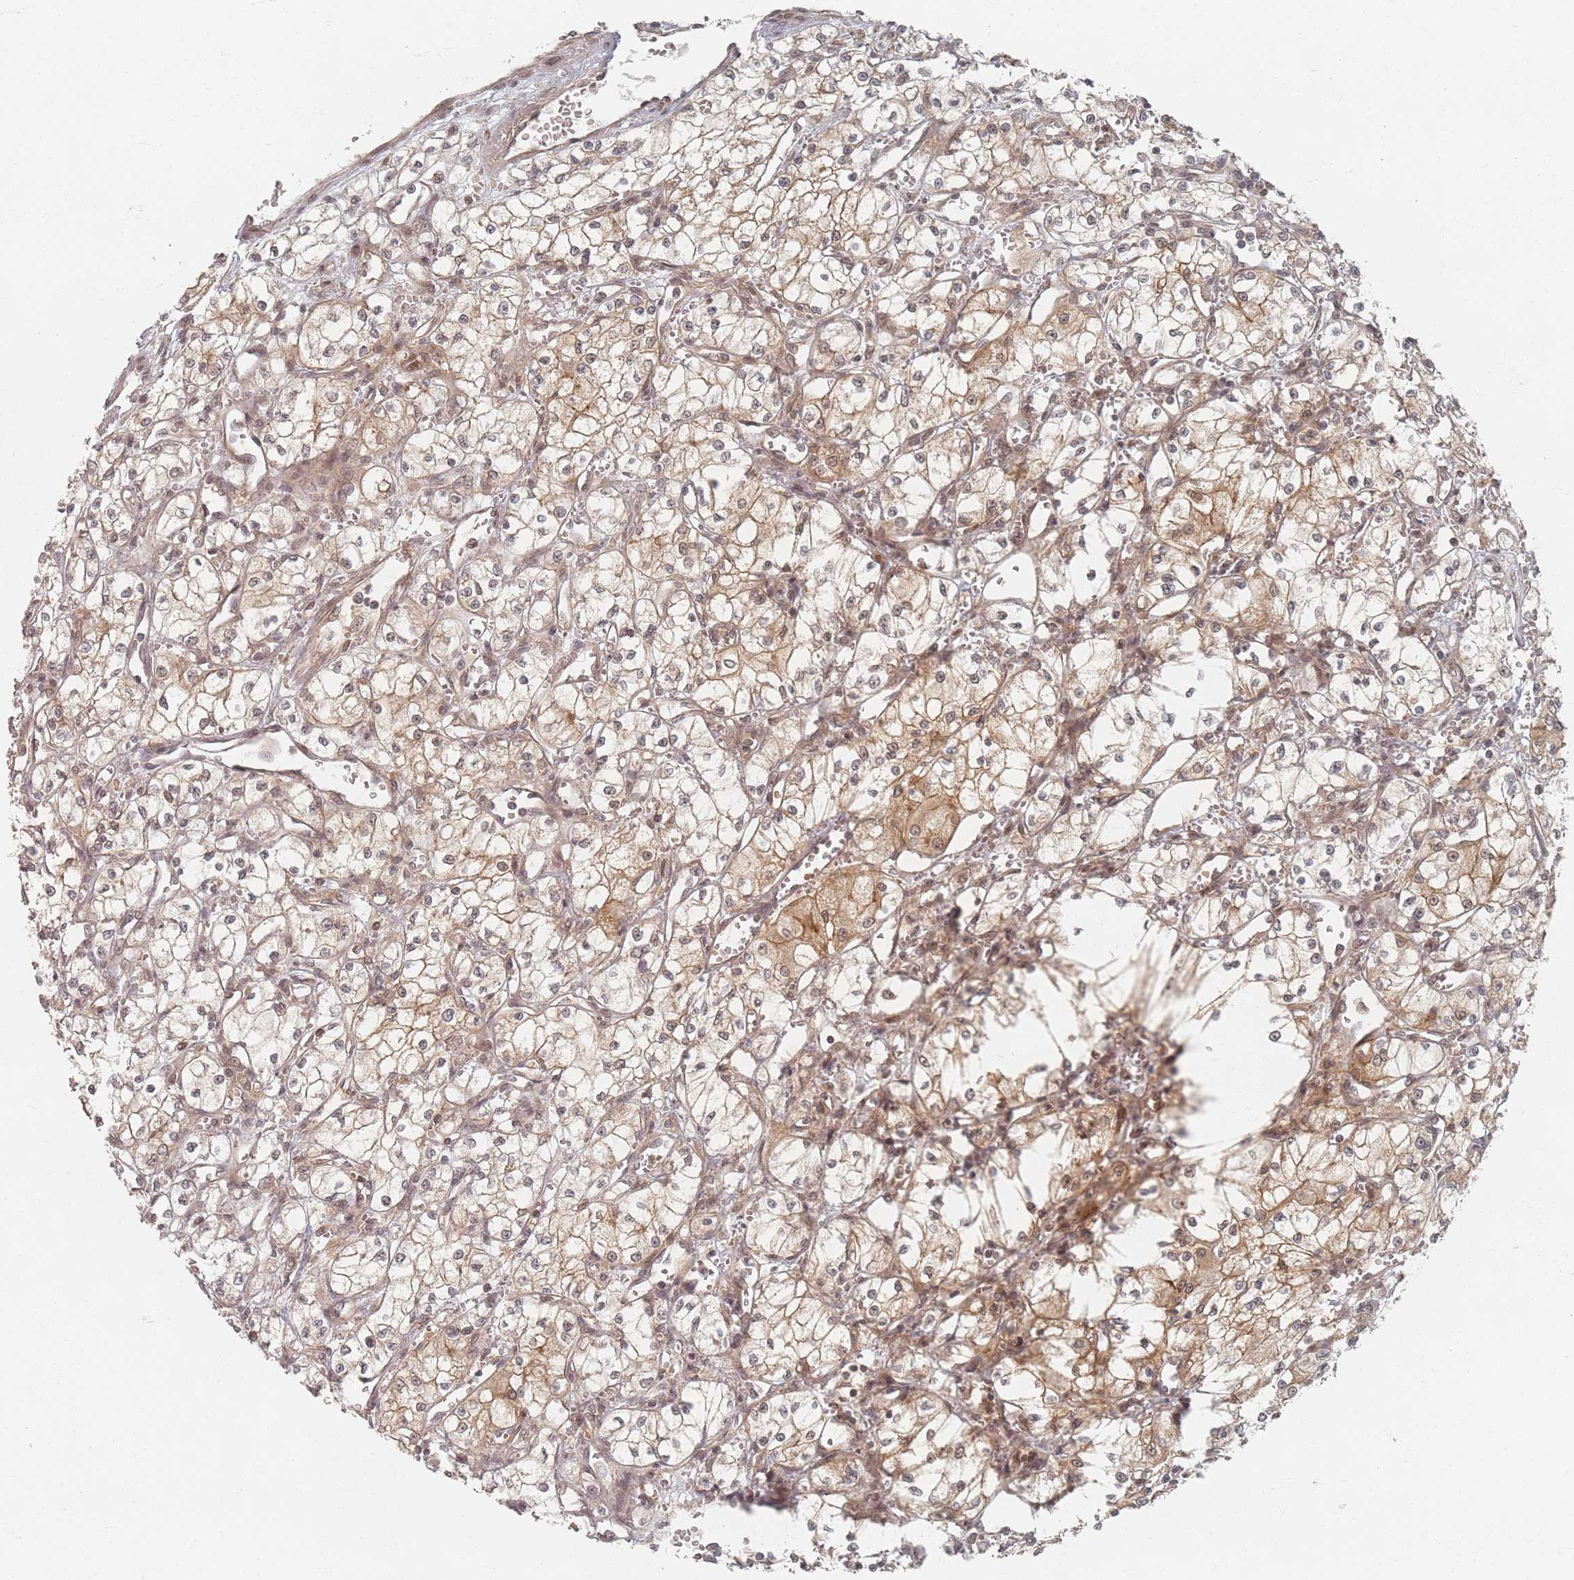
{"staining": {"intensity": "moderate", "quantity": ">75%", "location": "cytoplasmic/membranous,nuclear"}, "tissue": "renal cancer", "cell_type": "Tumor cells", "image_type": "cancer", "snomed": [{"axis": "morphology", "description": "Adenocarcinoma, NOS"}, {"axis": "topography", "description": "Kidney"}], "caption": "The micrograph shows immunohistochemical staining of renal cancer. There is moderate cytoplasmic/membranous and nuclear positivity is present in about >75% of tumor cells.", "gene": "PSMD9", "patient": {"sex": "male", "age": 59}}